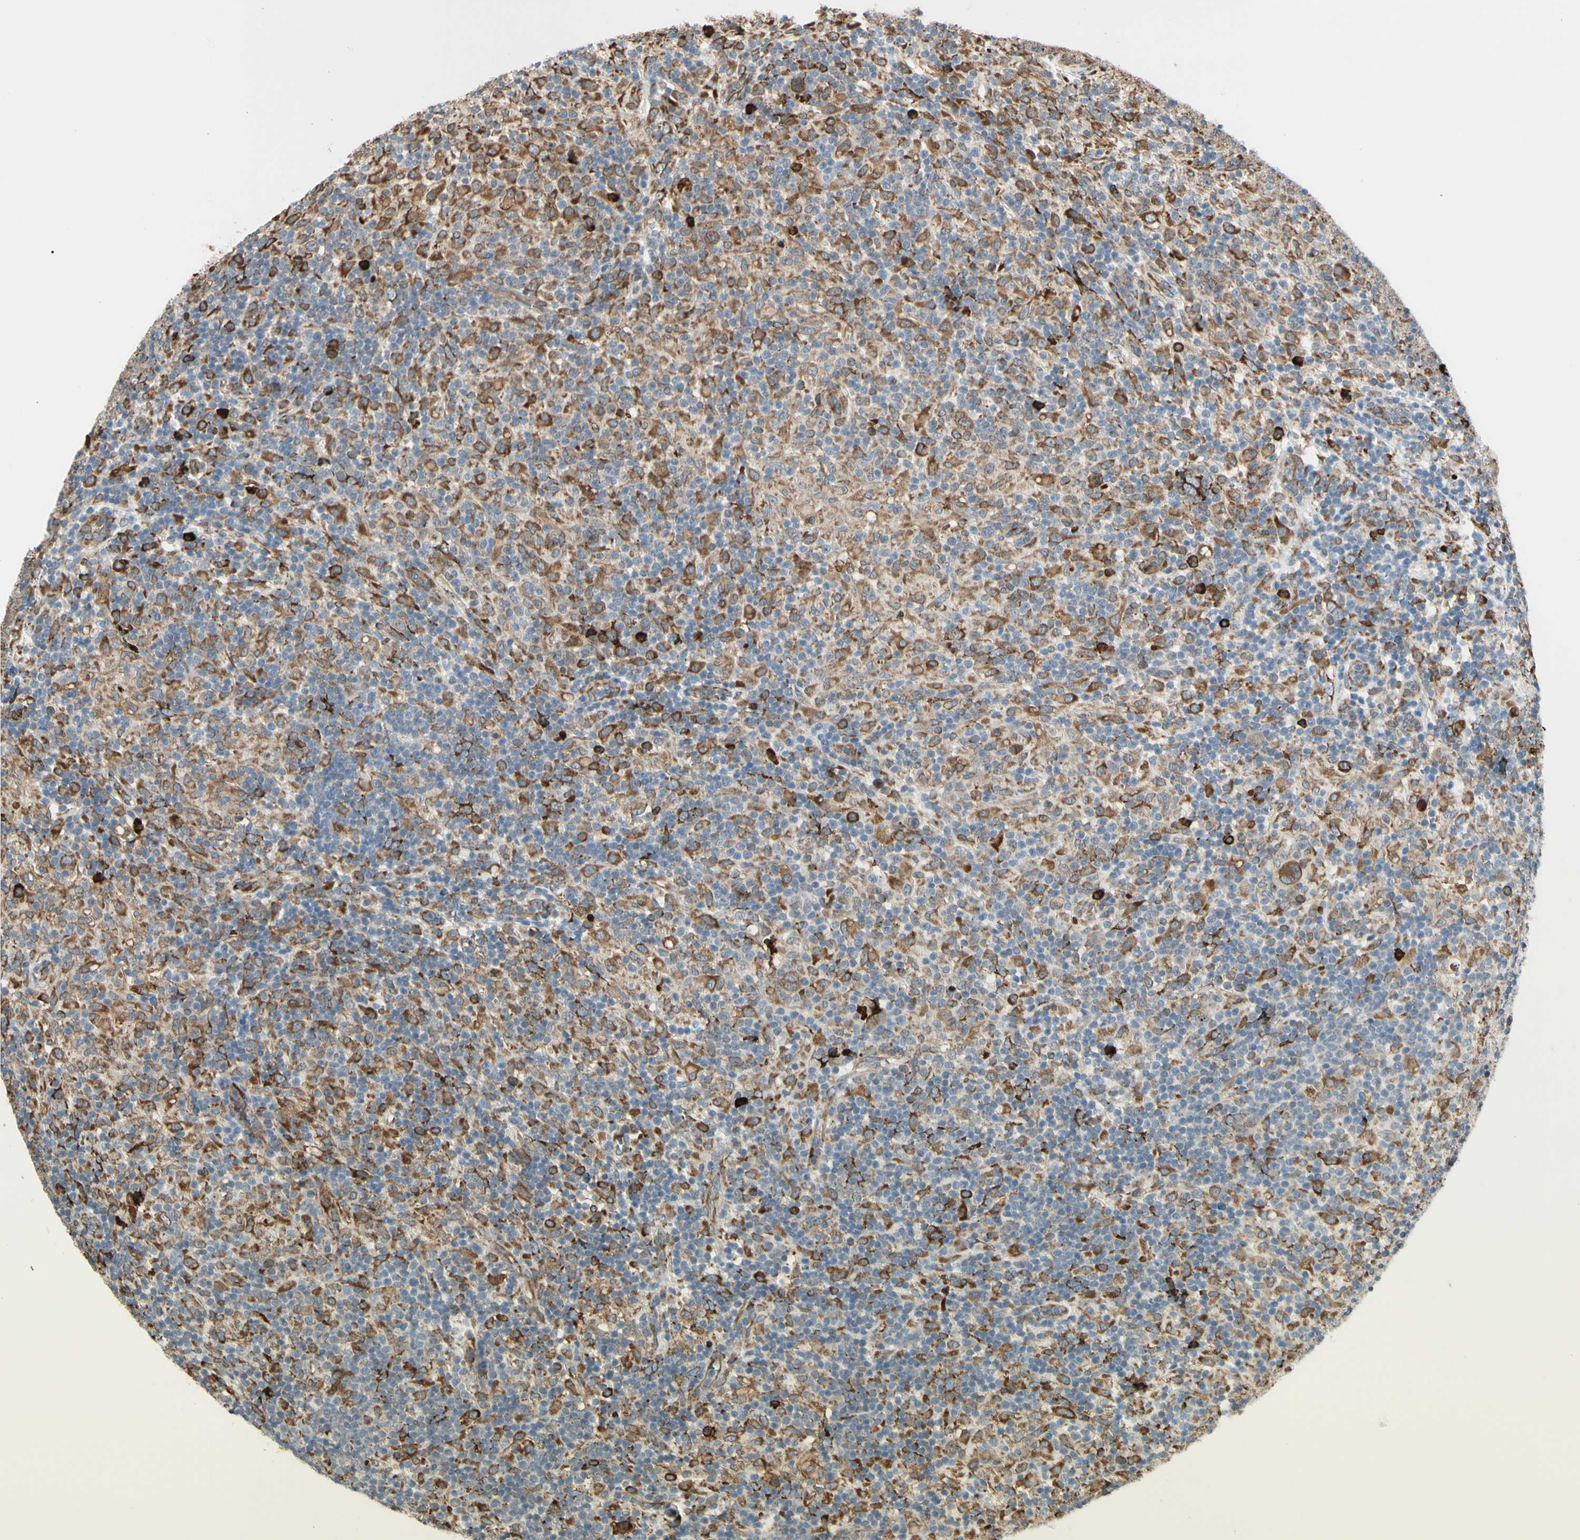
{"staining": {"intensity": "strong", "quantity": ">75%", "location": "cytoplasmic/membranous"}, "tissue": "lymphoma", "cell_type": "Tumor cells", "image_type": "cancer", "snomed": [{"axis": "morphology", "description": "Hodgkin's disease, NOS"}, {"axis": "topography", "description": "Lymph node"}], "caption": "Strong cytoplasmic/membranous expression for a protein is identified in about >75% of tumor cells of lymphoma using IHC.", "gene": "HSP90B1", "patient": {"sex": "male", "age": 70}}